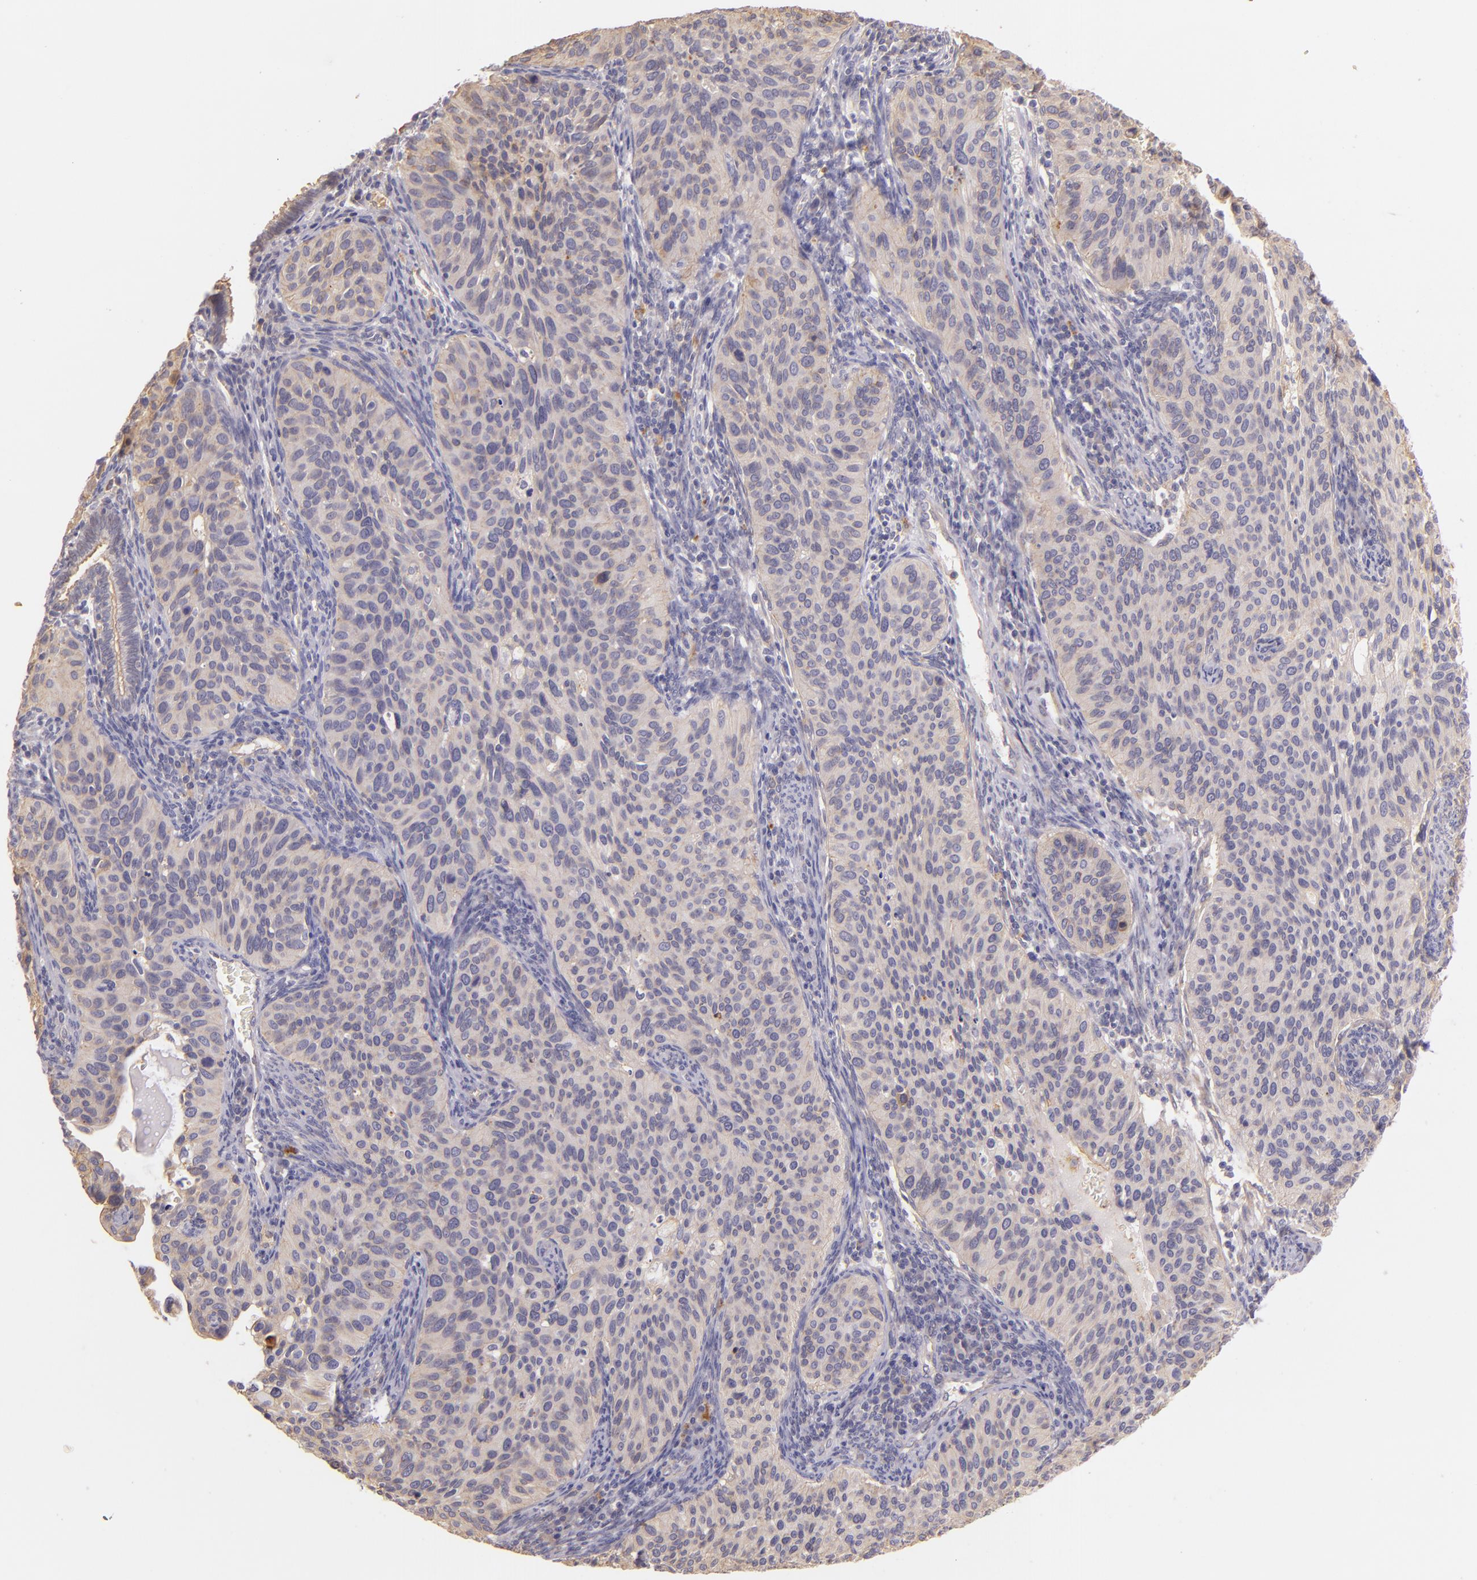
{"staining": {"intensity": "weak", "quantity": ">75%", "location": "cytoplasmic/membranous"}, "tissue": "cervical cancer", "cell_type": "Tumor cells", "image_type": "cancer", "snomed": [{"axis": "morphology", "description": "Adenocarcinoma, NOS"}, {"axis": "topography", "description": "Cervix"}], "caption": "High-power microscopy captured an immunohistochemistry image of cervical cancer, revealing weak cytoplasmic/membranous staining in about >75% of tumor cells.", "gene": "CTSF", "patient": {"sex": "female", "age": 29}}